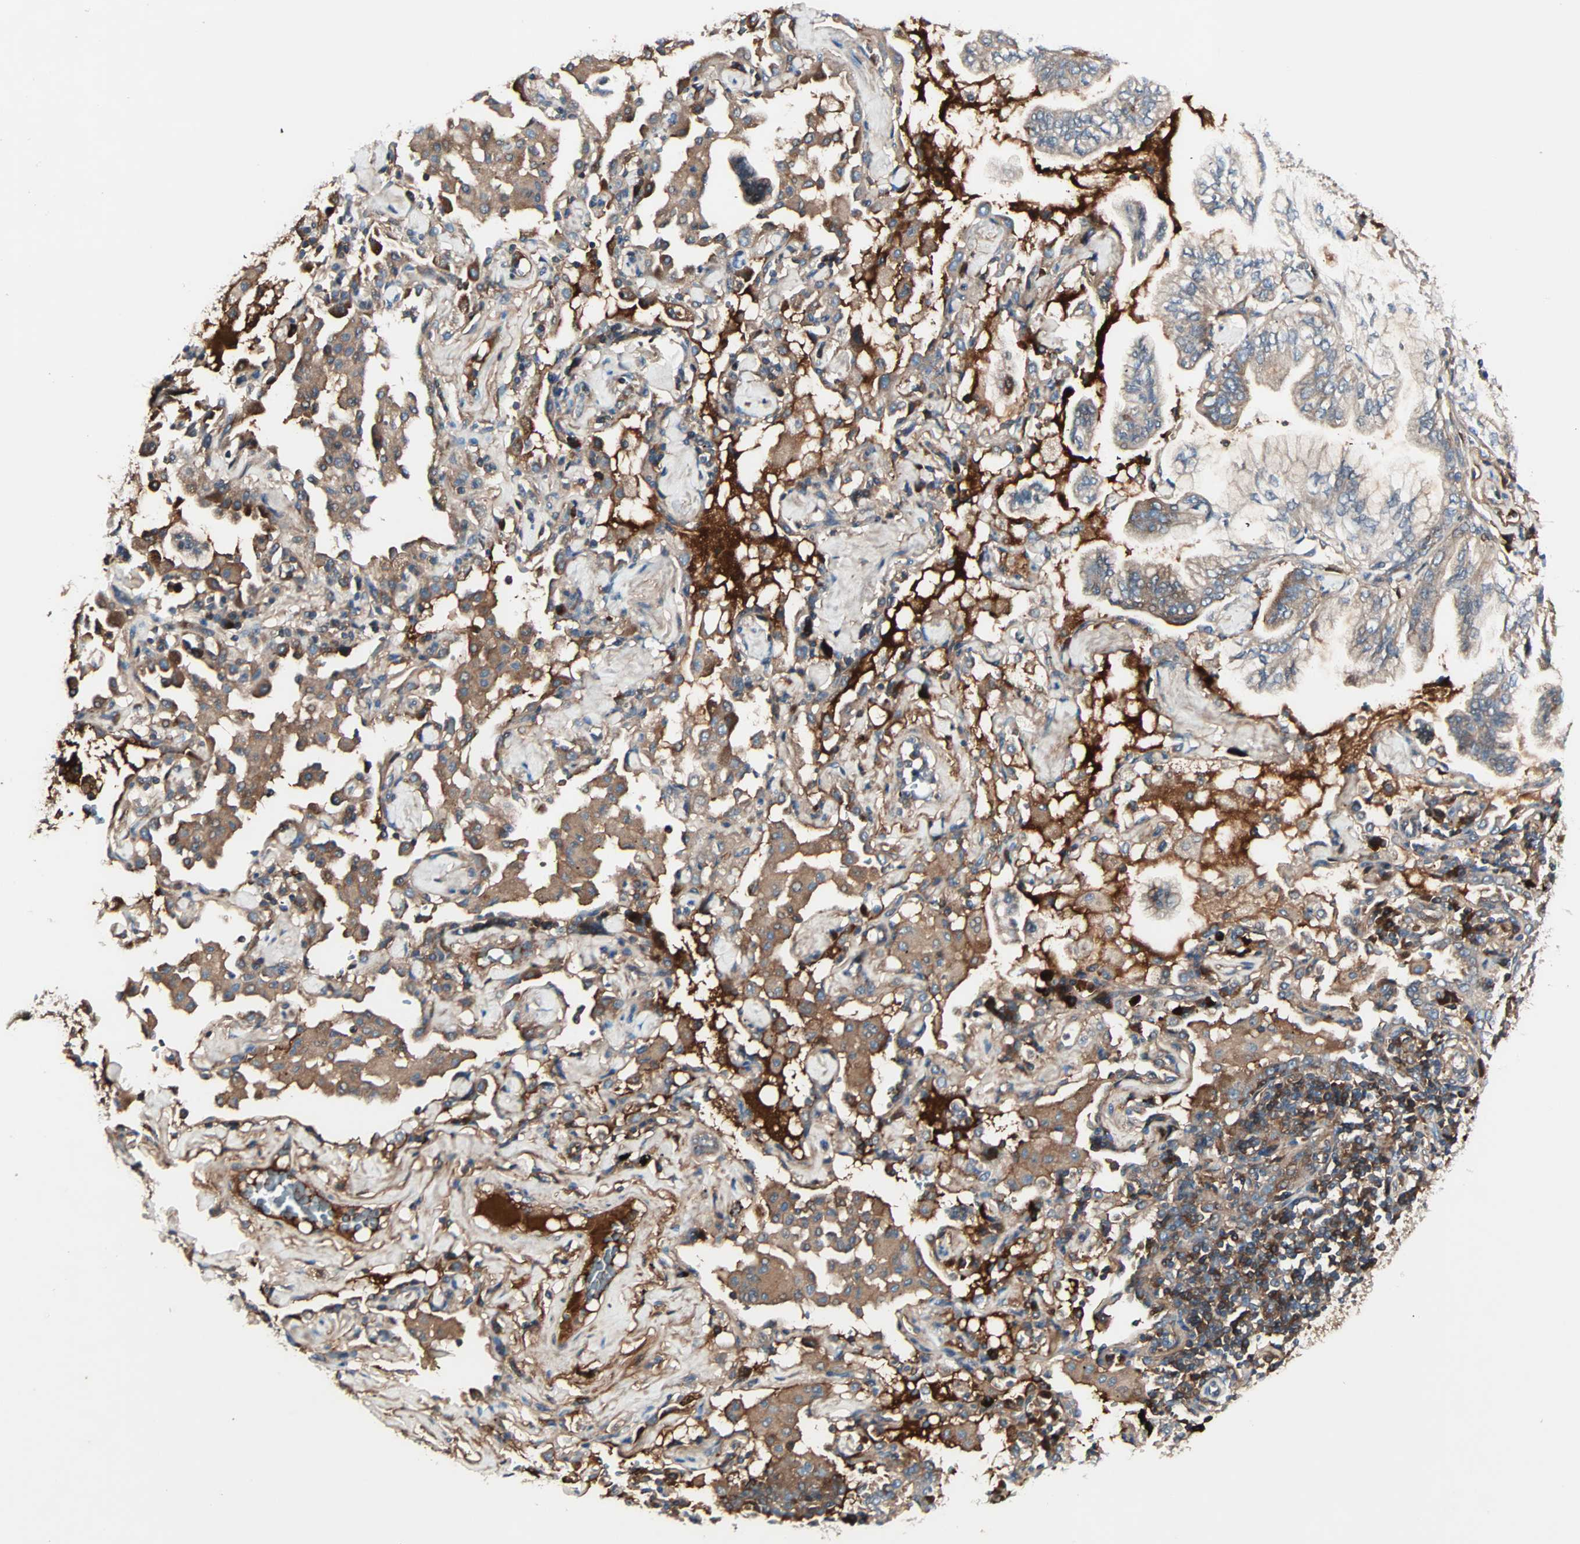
{"staining": {"intensity": "weak", "quantity": ">75%", "location": "cytoplasmic/membranous"}, "tissue": "lung cancer", "cell_type": "Tumor cells", "image_type": "cancer", "snomed": [{"axis": "morphology", "description": "Normal tissue, NOS"}, {"axis": "morphology", "description": "Adenocarcinoma, NOS"}, {"axis": "topography", "description": "Bronchus"}, {"axis": "topography", "description": "Lung"}], "caption": "IHC (DAB (3,3'-diaminobenzidine)) staining of lung cancer (adenocarcinoma) exhibits weak cytoplasmic/membranous protein positivity in approximately >75% of tumor cells.", "gene": "CAD", "patient": {"sex": "female", "age": 70}}